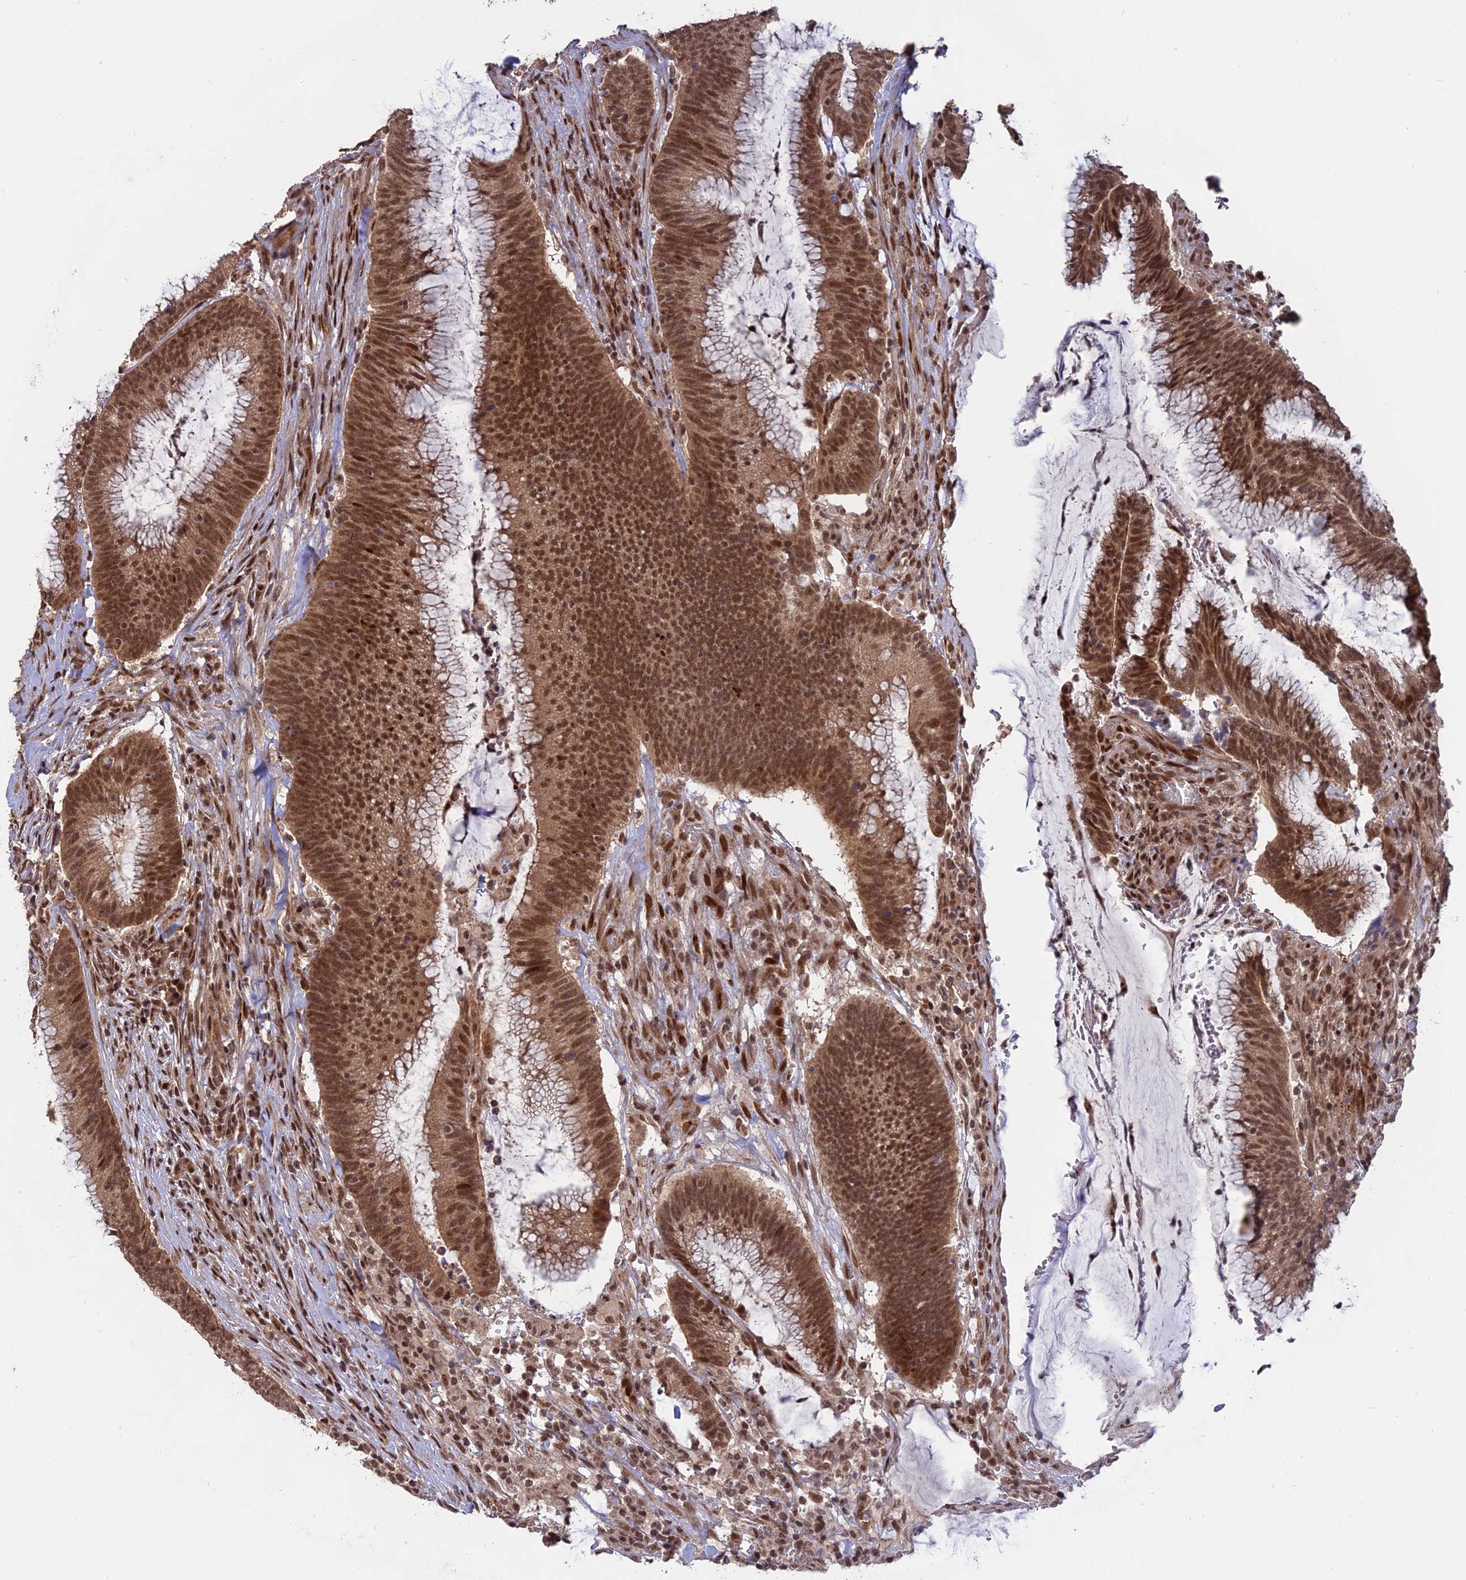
{"staining": {"intensity": "strong", "quantity": ">75%", "location": "nuclear"}, "tissue": "colorectal cancer", "cell_type": "Tumor cells", "image_type": "cancer", "snomed": [{"axis": "morphology", "description": "Adenocarcinoma, NOS"}, {"axis": "topography", "description": "Rectum"}], "caption": "Tumor cells demonstrate strong nuclear positivity in about >75% of cells in colorectal adenocarcinoma.", "gene": "PKIG", "patient": {"sex": "female", "age": 77}}